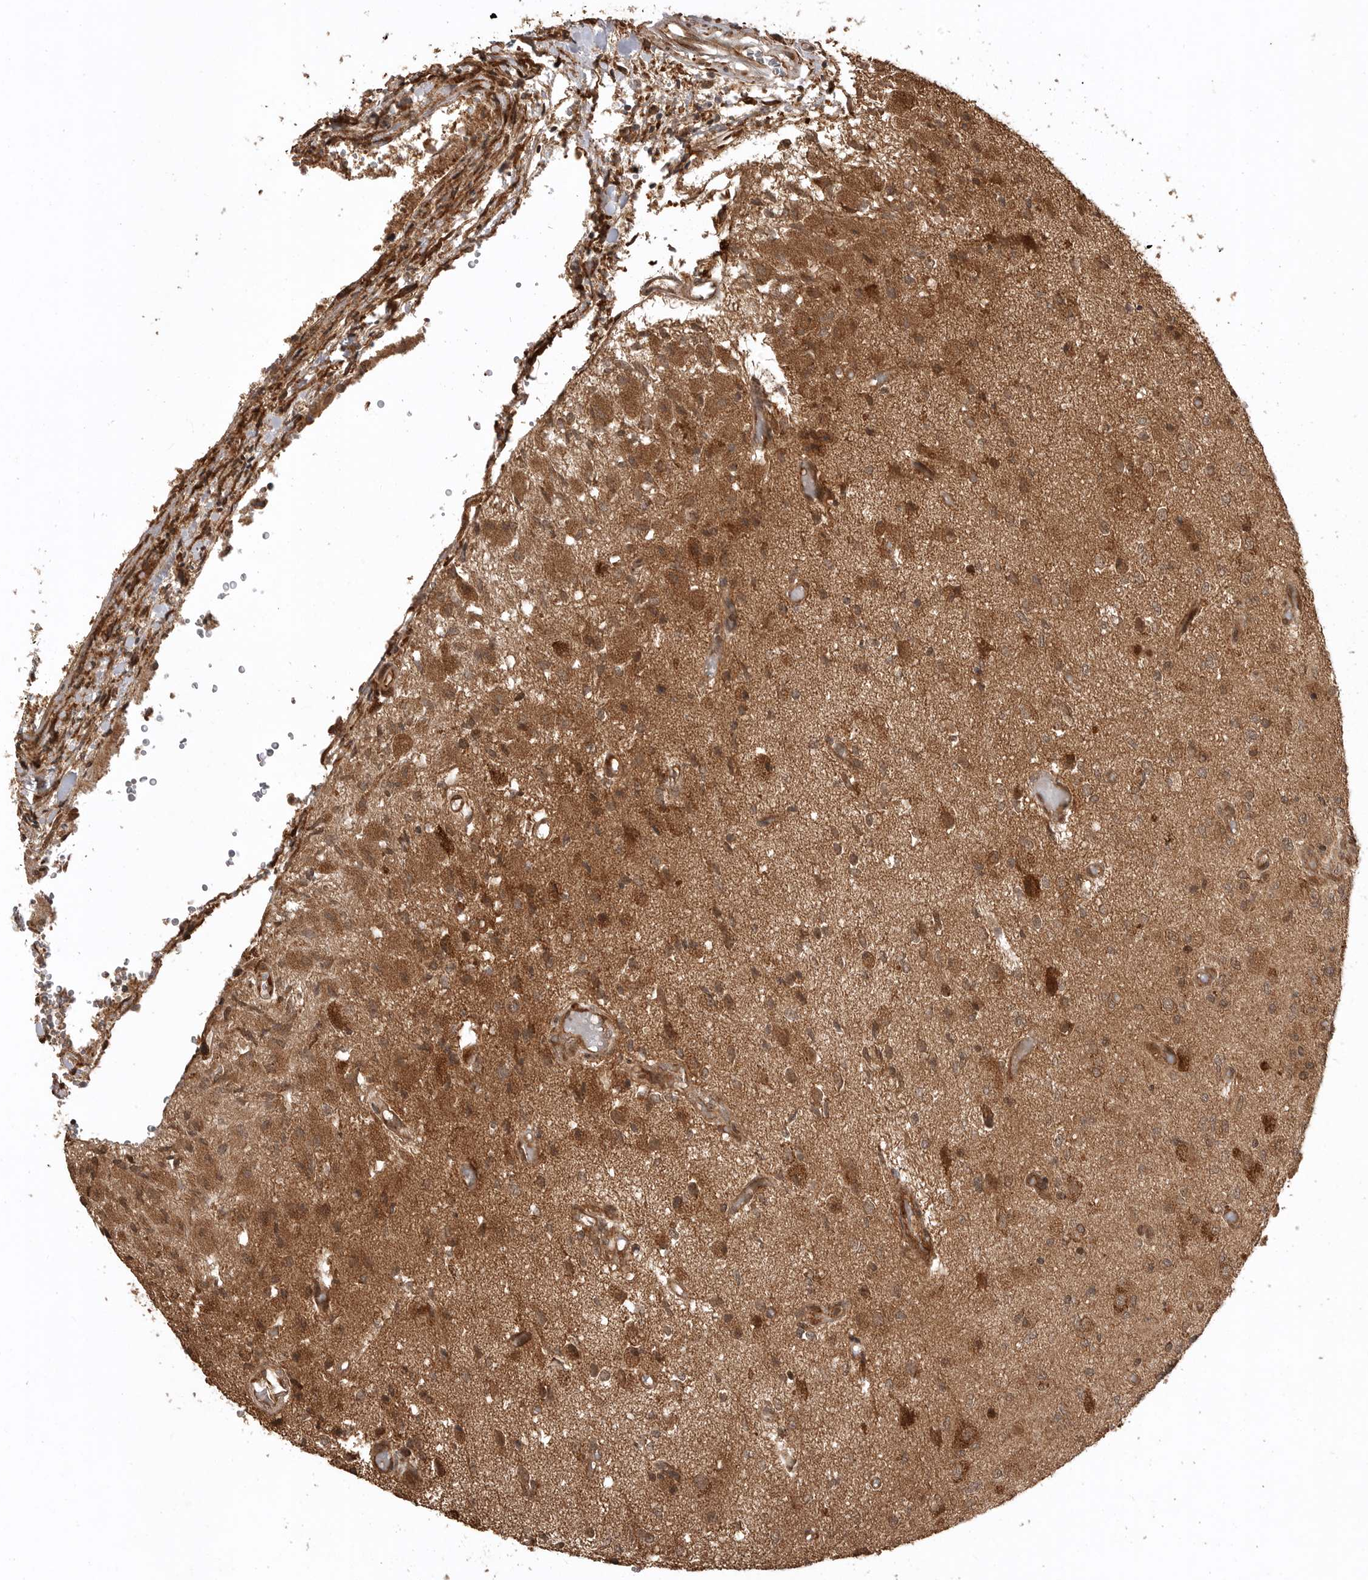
{"staining": {"intensity": "moderate", "quantity": ">75%", "location": "cytoplasmic/membranous"}, "tissue": "glioma", "cell_type": "Tumor cells", "image_type": "cancer", "snomed": [{"axis": "morphology", "description": "Normal tissue, NOS"}, {"axis": "morphology", "description": "Glioma, malignant, High grade"}, {"axis": "topography", "description": "Cerebral cortex"}], "caption": "Tumor cells display medium levels of moderate cytoplasmic/membranous expression in about >75% of cells in glioma.", "gene": "BOC", "patient": {"sex": "male", "age": 77}}